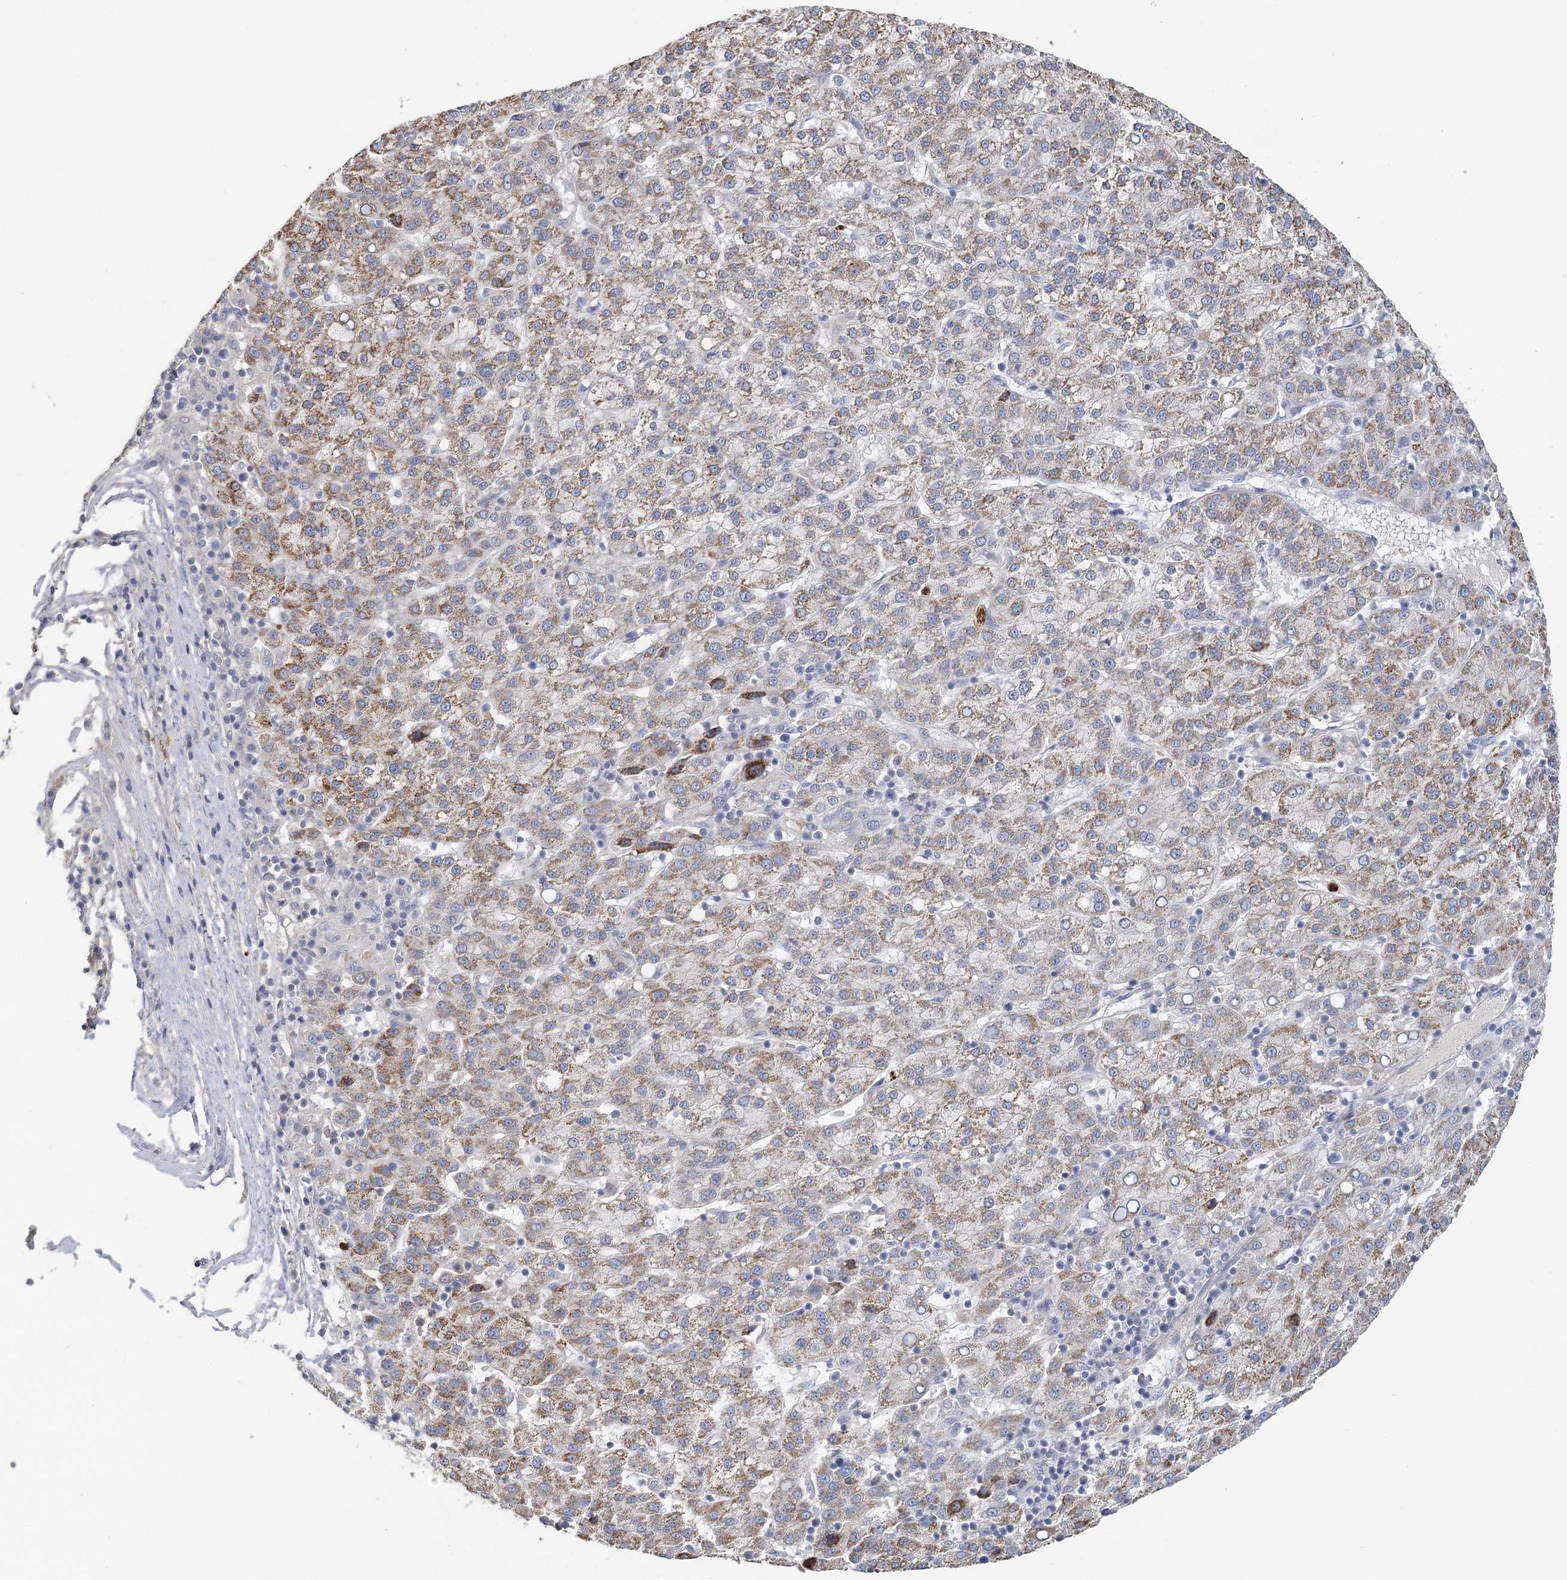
{"staining": {"intensity": "moderate", "quantity": ">75%", "location": "cytoplasmic/membranous"}, "tissue": "liver cancer", "cell_type": "Tumor cells", "image_type": "cancer", "snomed": [{"axis": "morphology", "description": "Carcinoma, Hepatocellular, NOS"}, {"axis": "topography", "description": "Liver"}], "caption": "Hepatocellular carcinoma (liver) stained for a protein displays moderate cytoplasmic/membranous positivity in tumor cells.", "gene": "EPB41L5", "patient": {"sex": "female", "age": 58}}